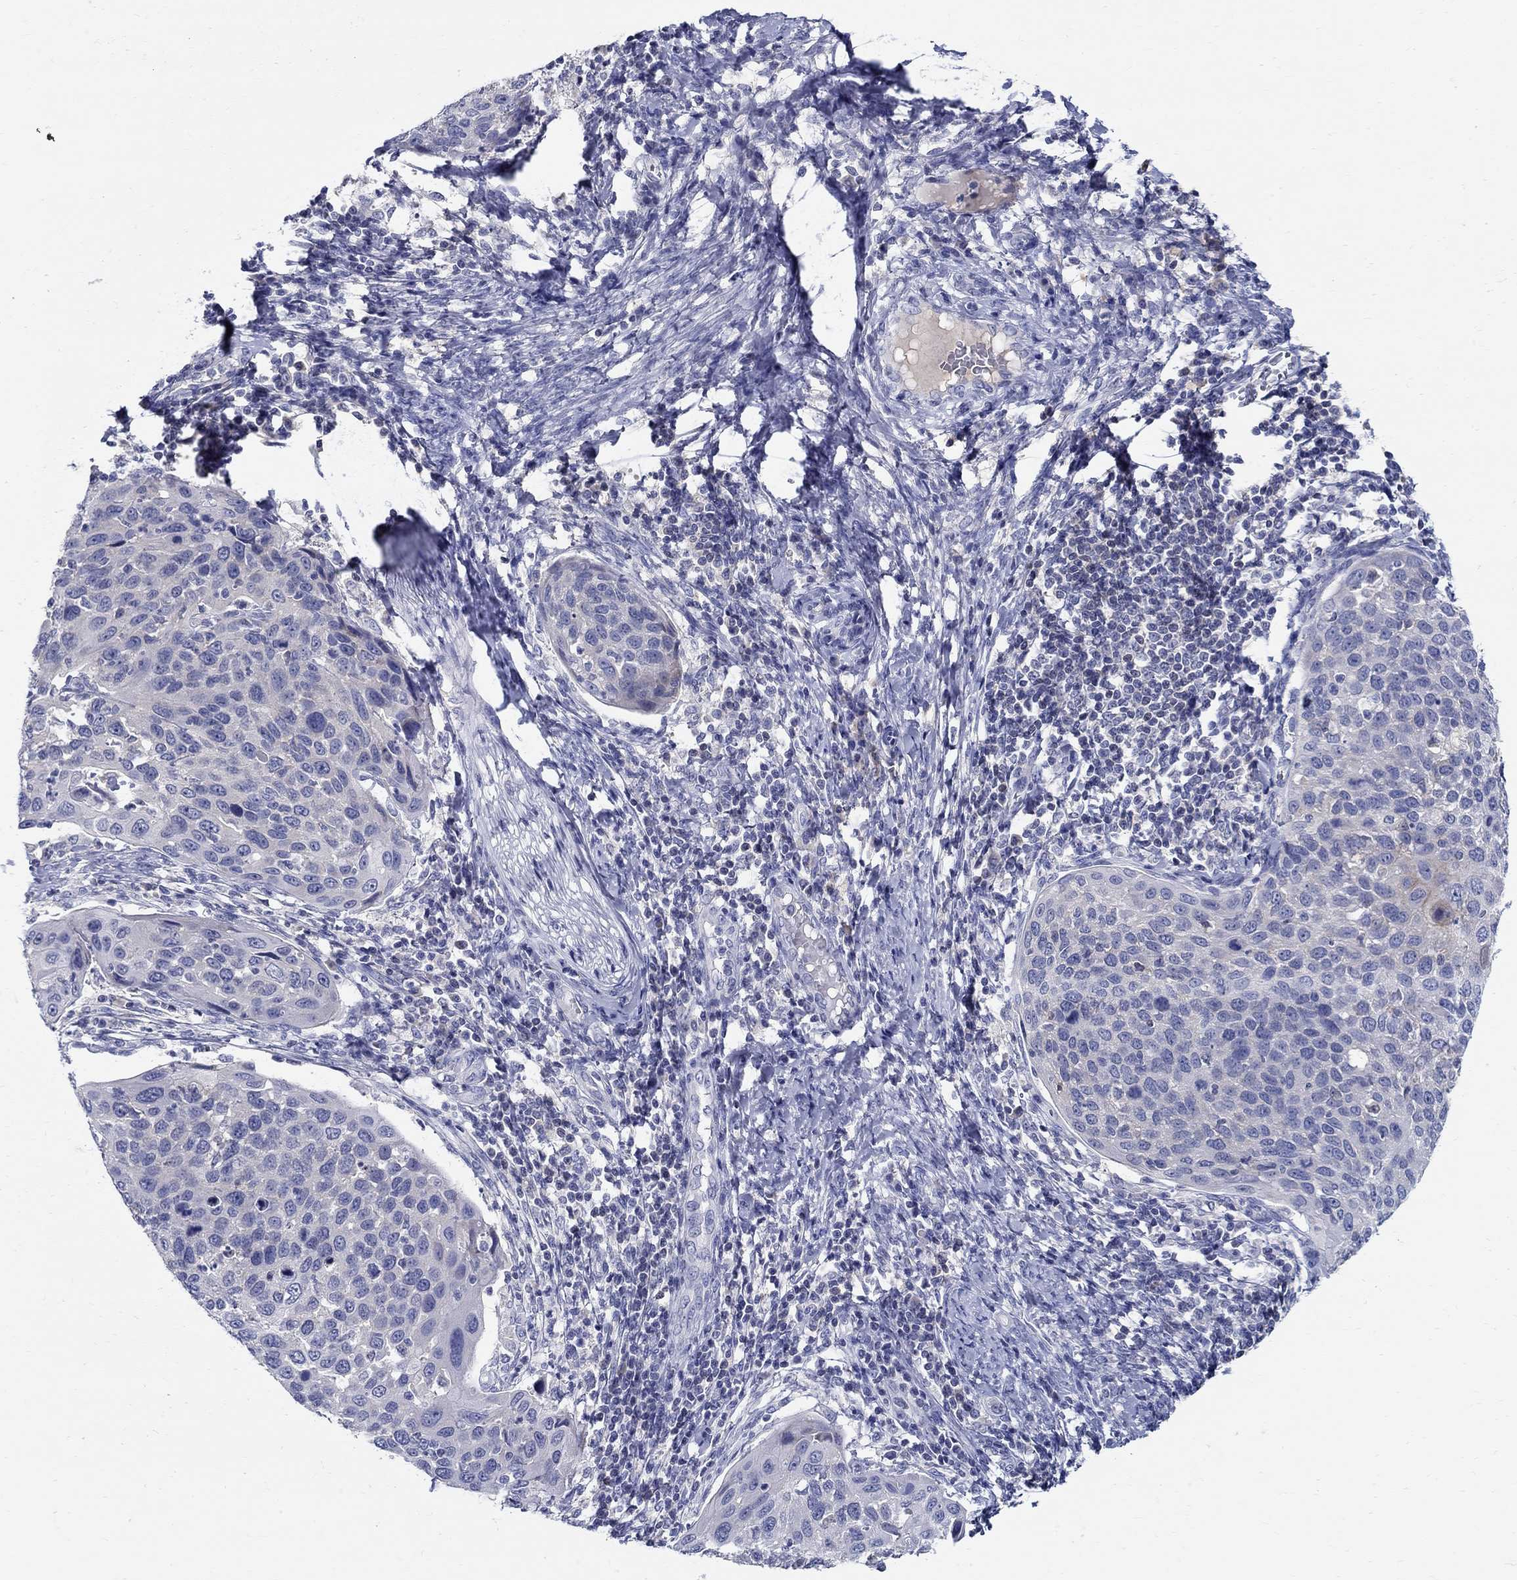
{"staining": {"intensity": "negative", "quantity": "none", "location": "none"}, "tissue": "cervical cancer", "cell_type": "Tumor cells", "image_type": "cancer", "snomed": [{"axis": "morphology", "description": "Squamous cell carcinoma, NOS"}, {"axis": "topography", "description": "Cervix"}], "caption": "The micrograph reveals no significant staining in tumor cells of cervical cancer (squamous cell carcinoma).", "gene": "CRYGD", "patient": {"sex": "female", "age": 54}}